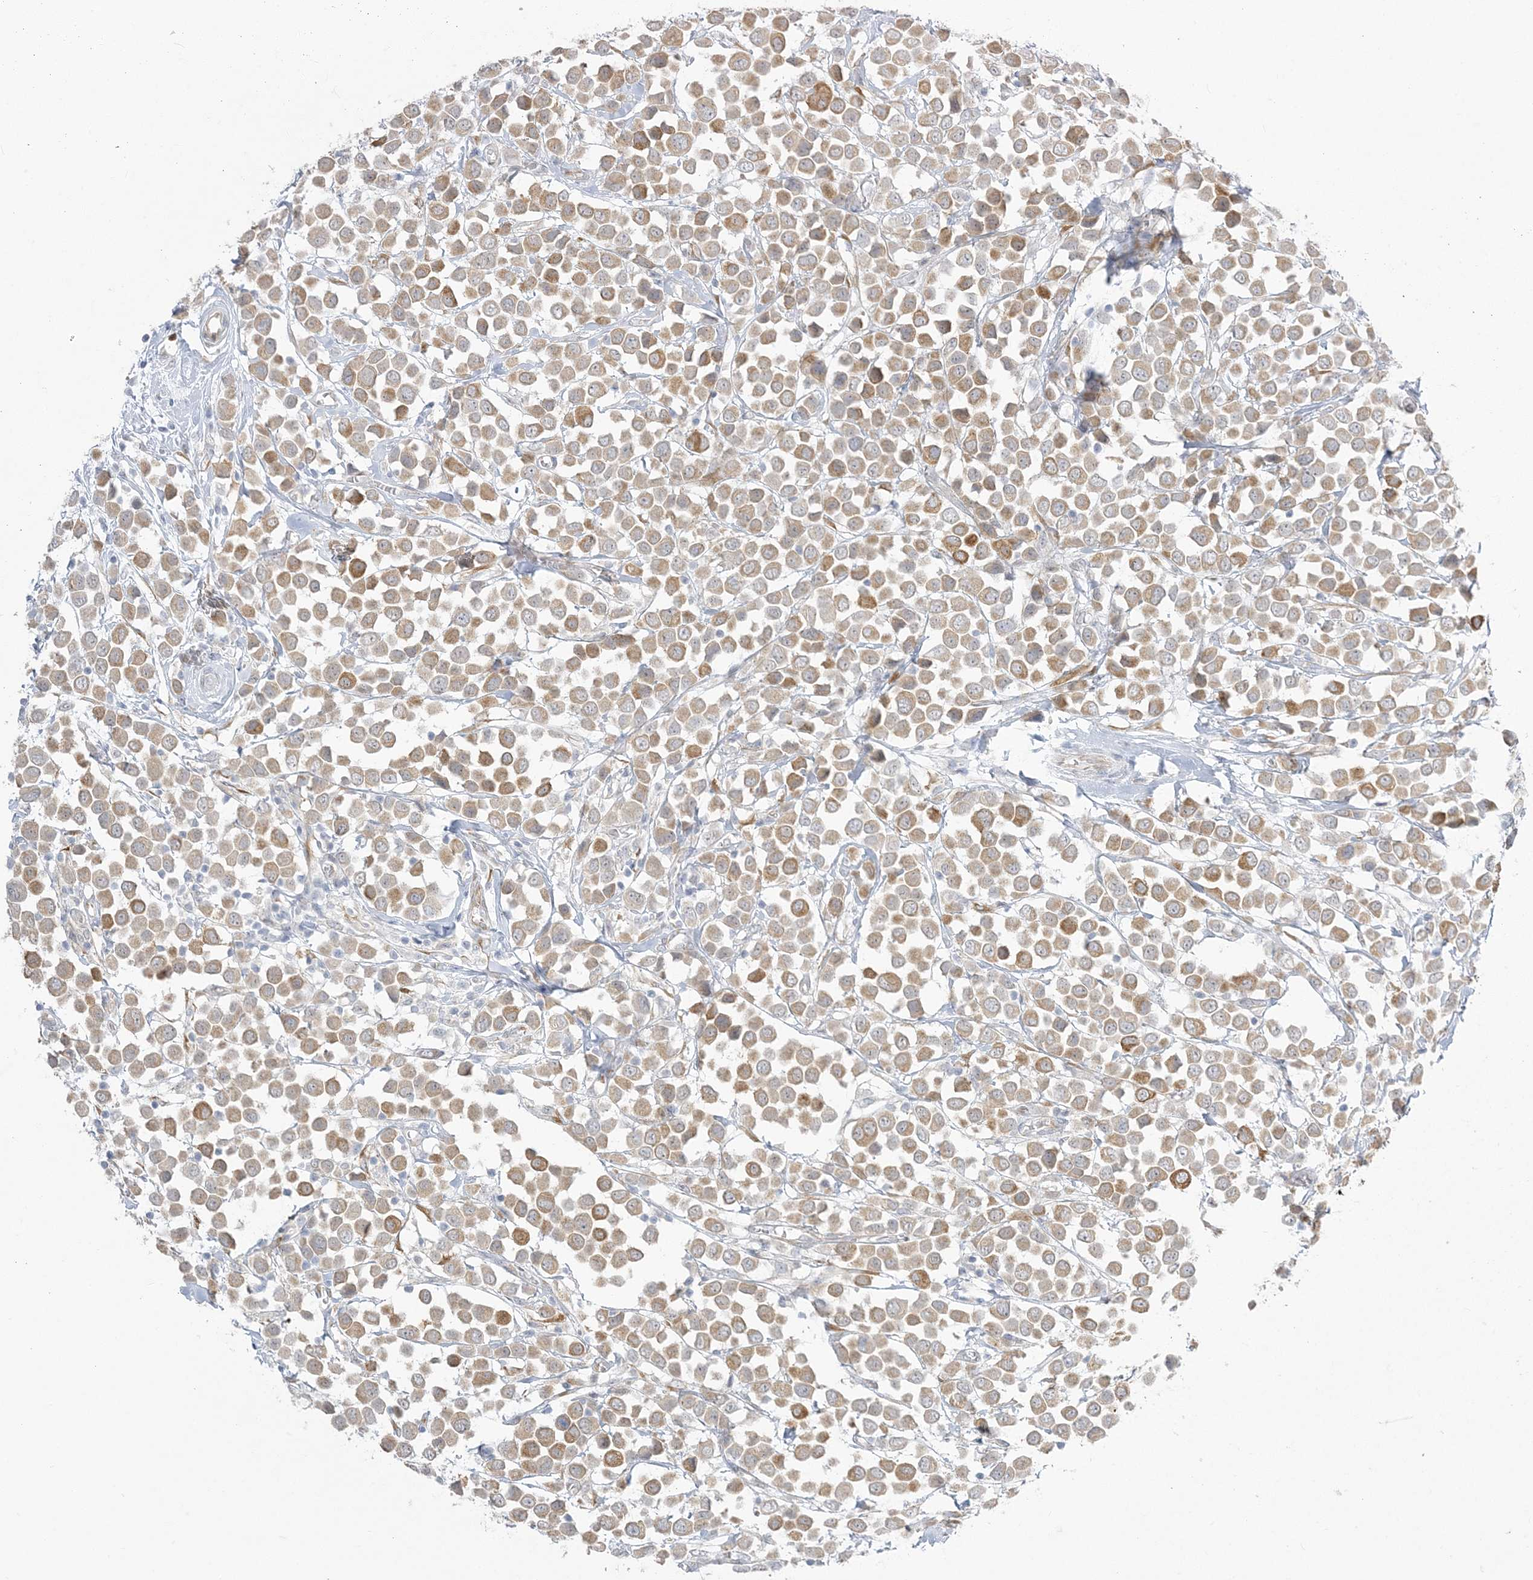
{"staining": {"intensity": "moderate", "quantity": ">75%", "location": "cytoplasmic/membranous"}, "tissue": "breast cancer", "cell_type": "Tumor cells", "image_type": "cancer", "snomed": [{"axis": "morphology", "description": "Duct carcinoma"}, {"axis": "topography", "description": "Breast"}], "caption": "Protein analysis of infiltrating ductal carcinoma (breast) tissue displays moderate cytoplasmic/membranous expression in approximately >75% of tumor cells.", "gene": "ZC3H6", "patient": {"sex": "female", "age": 61}}